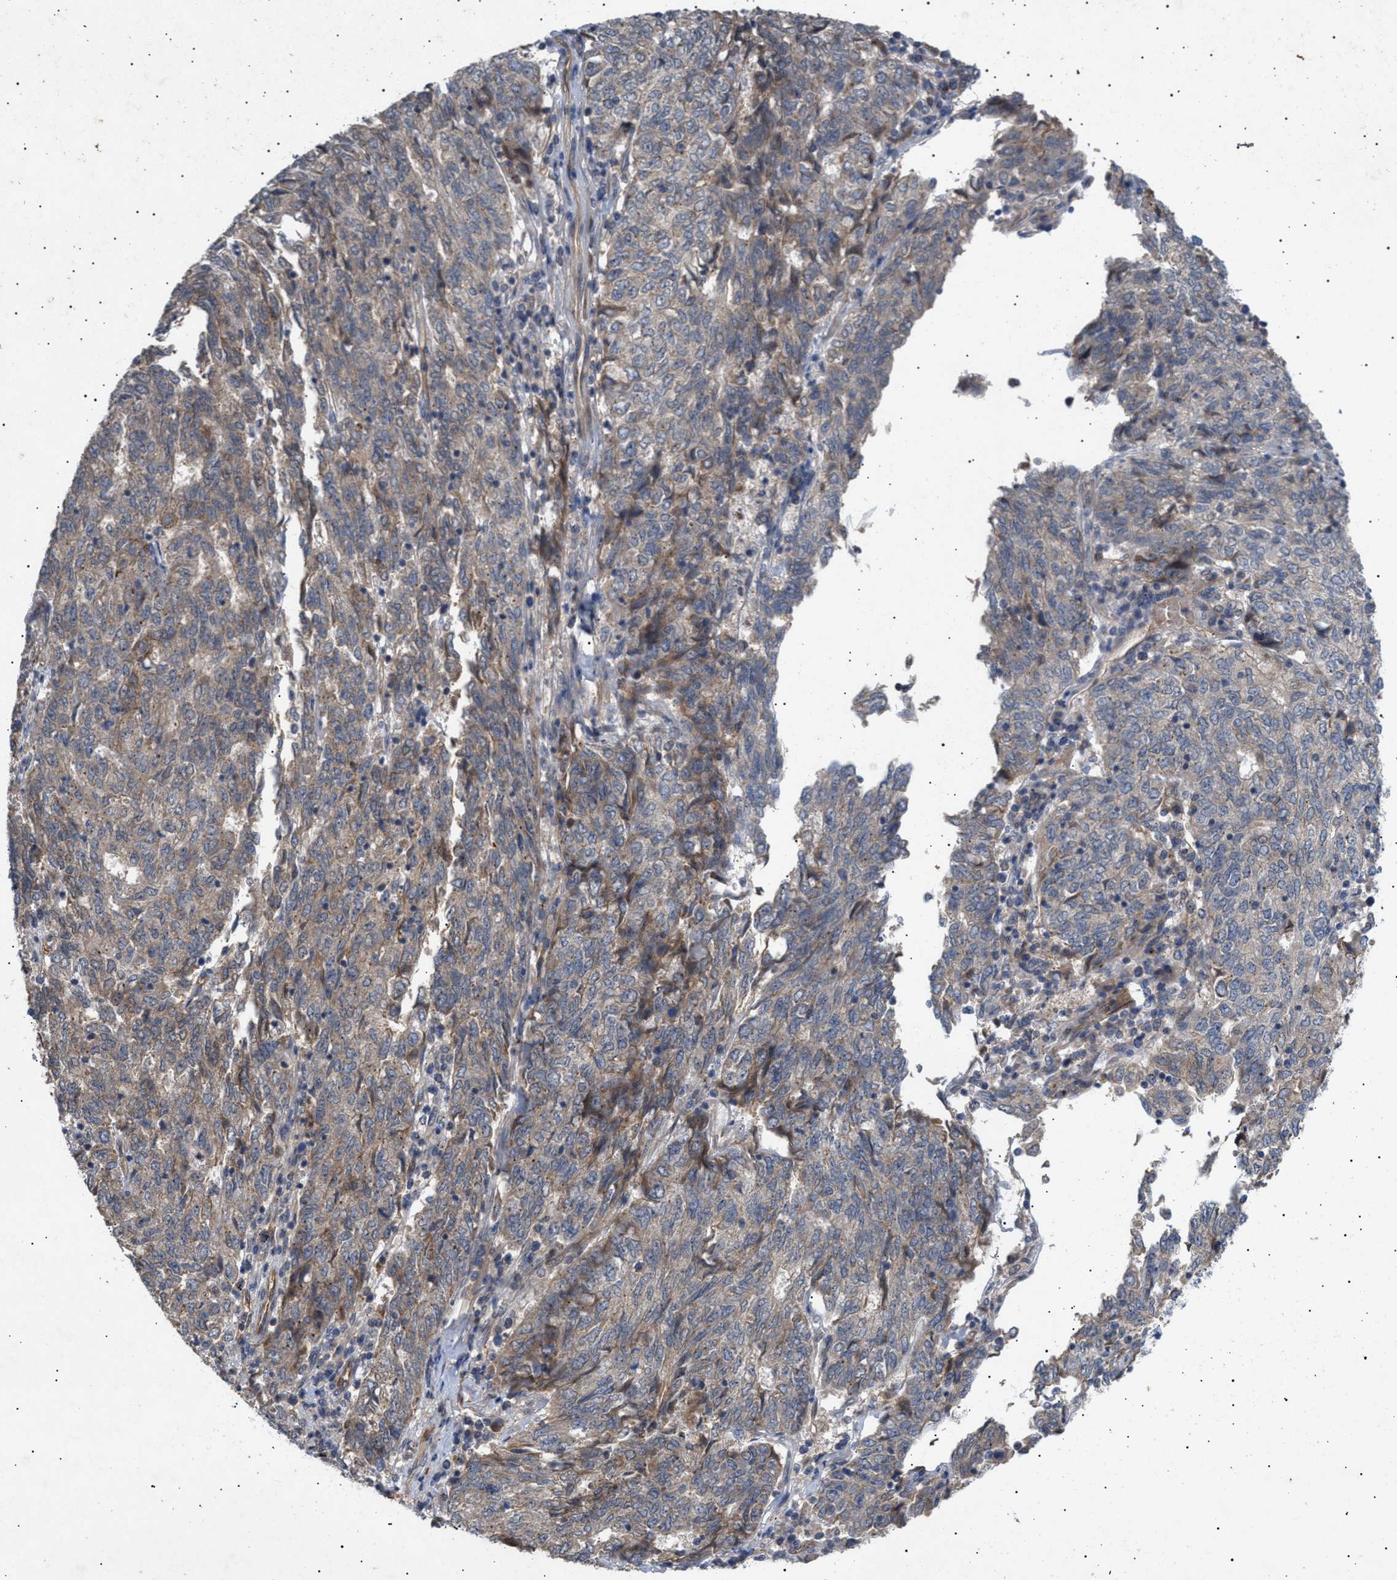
{"staining": {"intensity": "weak", "quantity": "<25%", "location": "cytoplasmic/membranous"}, "tissue": "endometrial cancer", "cell_type": "Tumor cells", "image_type": "cancer", "snomed": [{"axis": "morphology", "description": "Adenocarcinoma, NOS"}, {"axis": "topography", "description": "Endometrium"}], "caption": "There is no significant positivity in tumor cells of endometrial cancer (adenocarcinoma).", "gene": "SIRT5", "patient": {"sex": "female", "age": 80}}